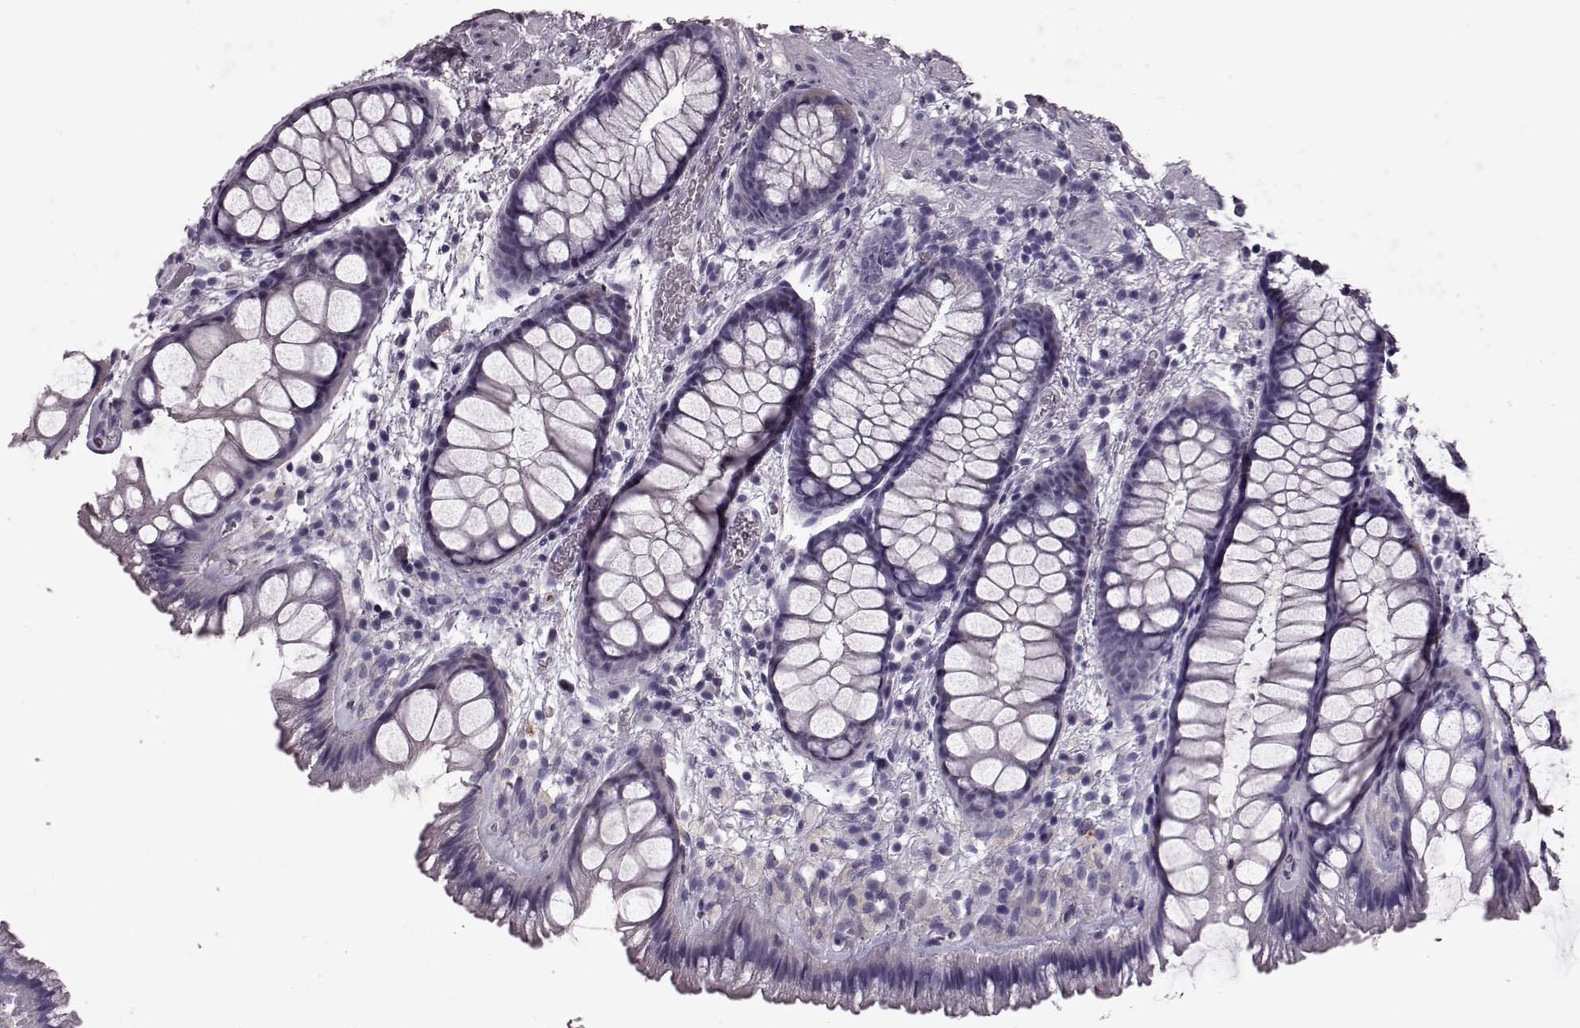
{"staining": {"intensity": "negative", "quantity": "none", "location": "none"}, "tissue": "rectum", "cell_type": "Glandular cells", "image_type": "normal", "snomed": [{"axis": "morphology", "description": "Normal tissue, NOS"}, {"axis": "topography", "description": "Rectum"}], "caption": "This is a image of immunohistochemistry (IHC) staining of normal rectum, which shows no positivity in glandular cells.", "gene": "SNTG1", "patient": {"sex": "female", "age": 62}}